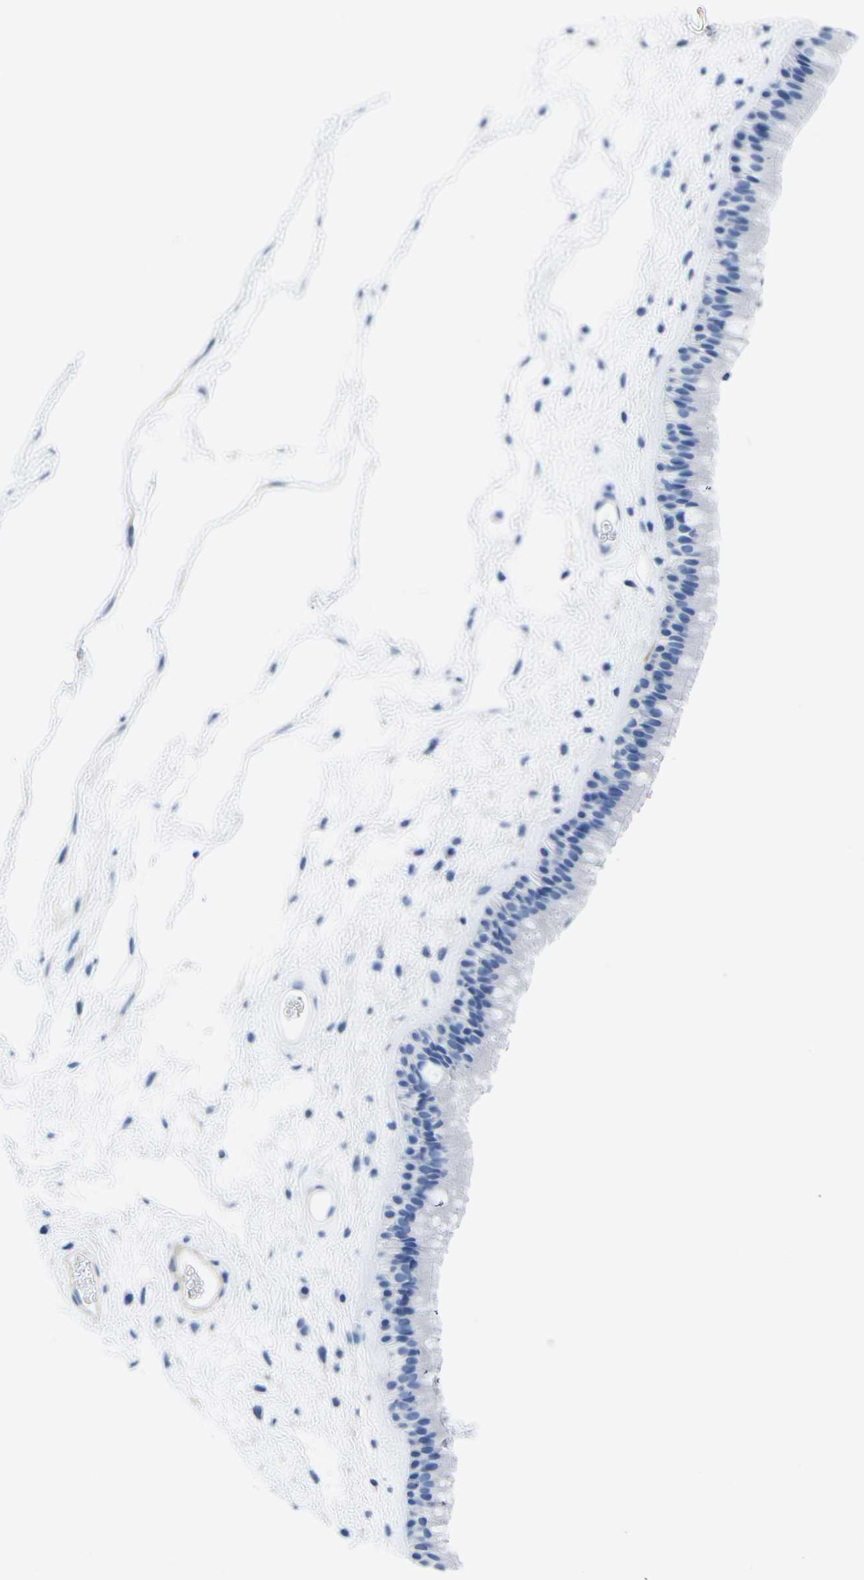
{"staining": {"intensity": "negative", "quantity": "none", "location": "none"}, "tissue": "nasopharynx", "cell_type": "Respiratory epithelial cells", "image_type": "normal", "snomed": [{"axis": "morphology", "description": "Normal tissue, NOS"}, {"axis": "morphology", "description": "Inflammation, NOS"}, {"axis": "topography", "description": "Nasopharynx"}], "caption": "Immunohistochemistry histopathology image of normal human nasopharynx stained for a protein (brown), which exhibits no staining in respiratory epithelial cells.", "gene": "CNN1", "patient": {"sex": "male", "age": 48}}